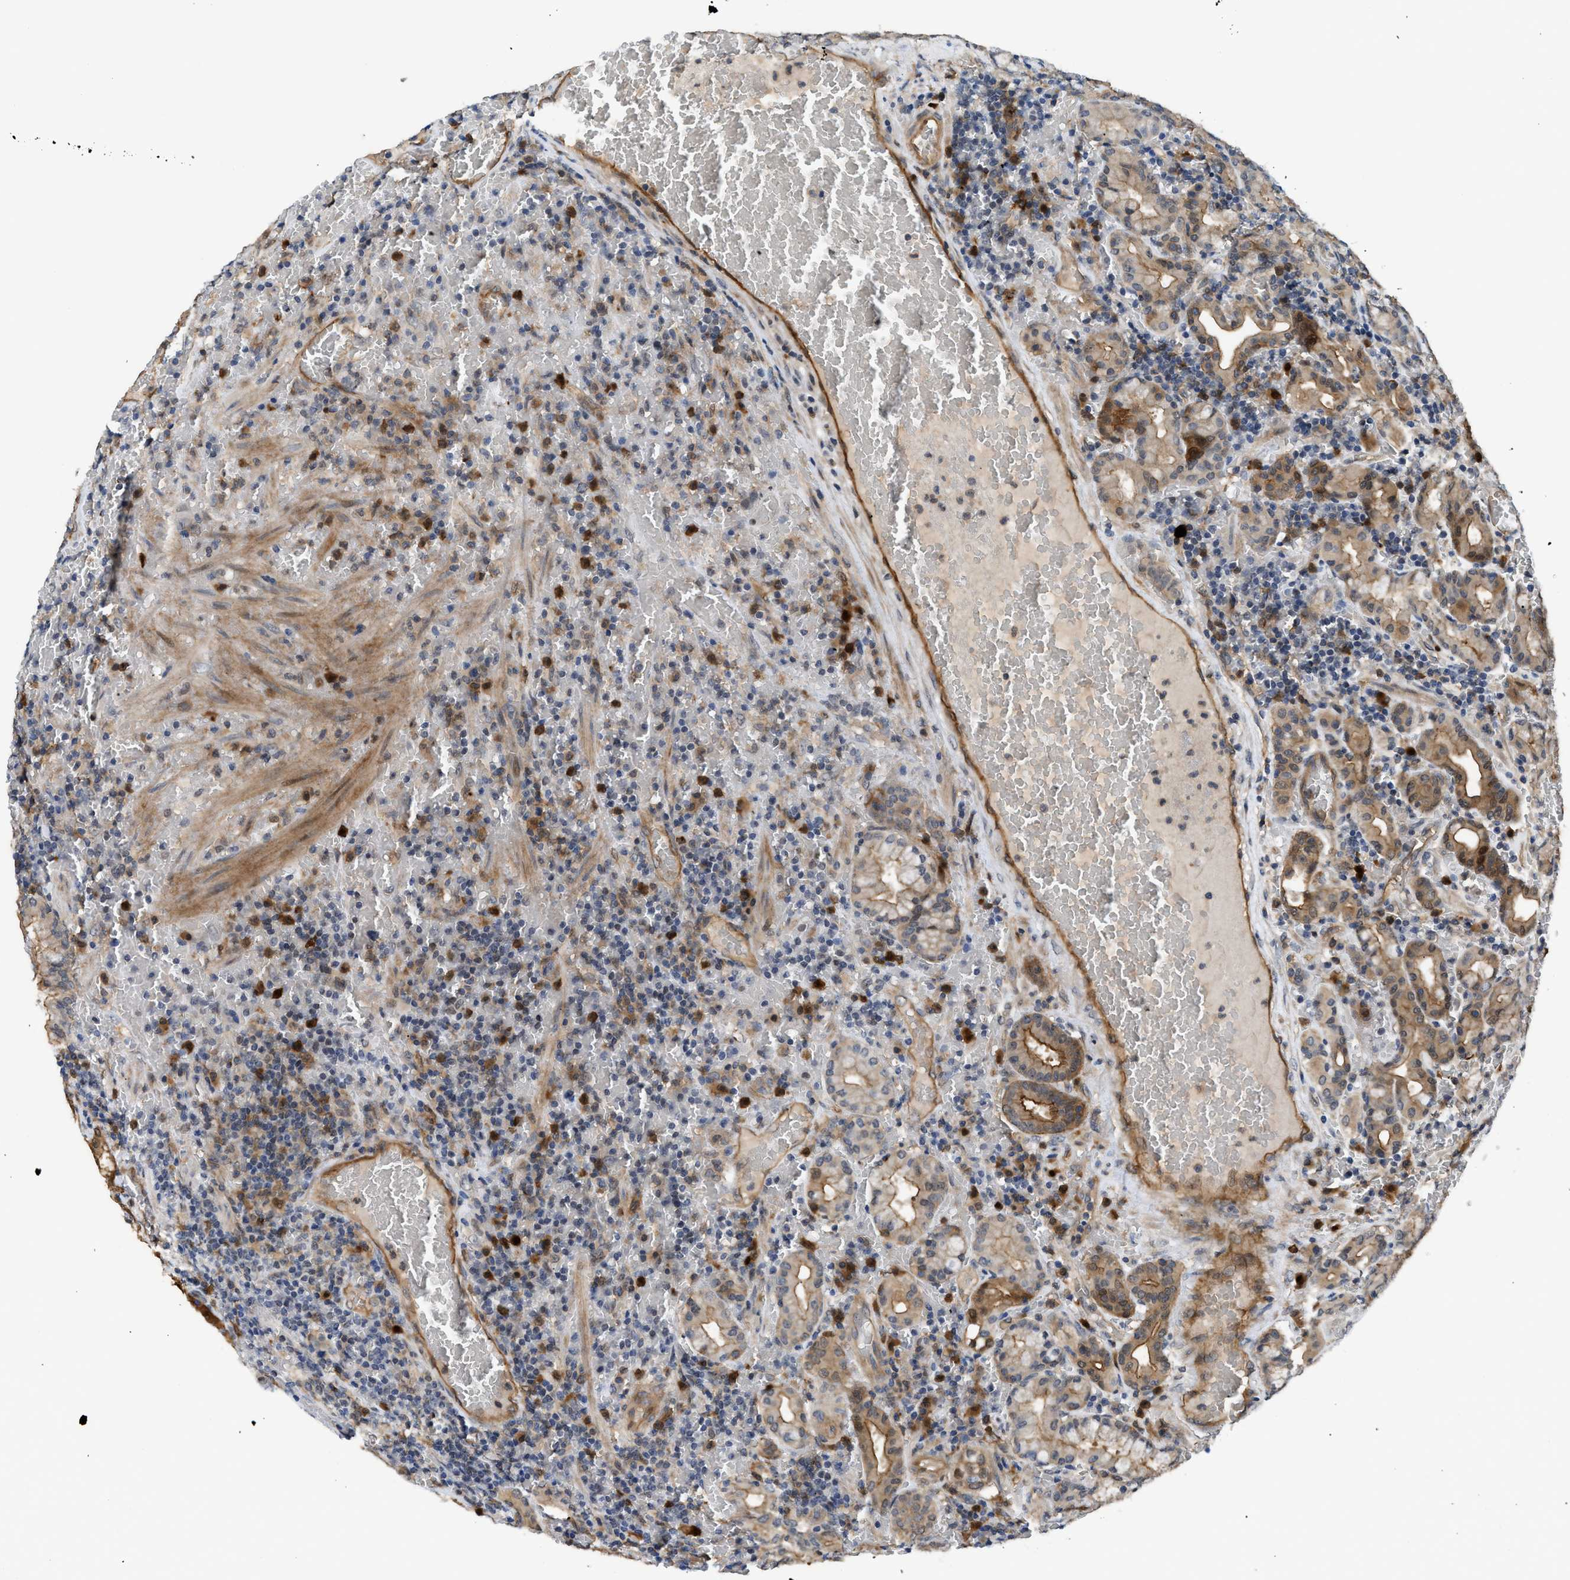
{"staining": {"intensity": "moderate", "quantity": "25%-75%", "location": "cytoplasmic/membranous"}, "tissue": "stomach", "cell_type": "Glandular cells", "image_type": "normal", "snomed": [{"axis": "morphology", "description": "Normal tissue, NOS"}, {"axis": "morphology", "description": "Carcinoid, malignant, NOS"}, {"axis": "topography", "description": "Stomach, upper"}], "caption": "Immunohistochemical staining of benign stomach shows medium levels of moderate cytoplasmic/membranous expression in about 25%-75% of glandular cells. (Stains: DAB in brown, nuclei in blue, Microscopy: brightfield microscopy at high magnification).", "gene": "TRAK2", "patient": {"sex": "male", "age": 39}}